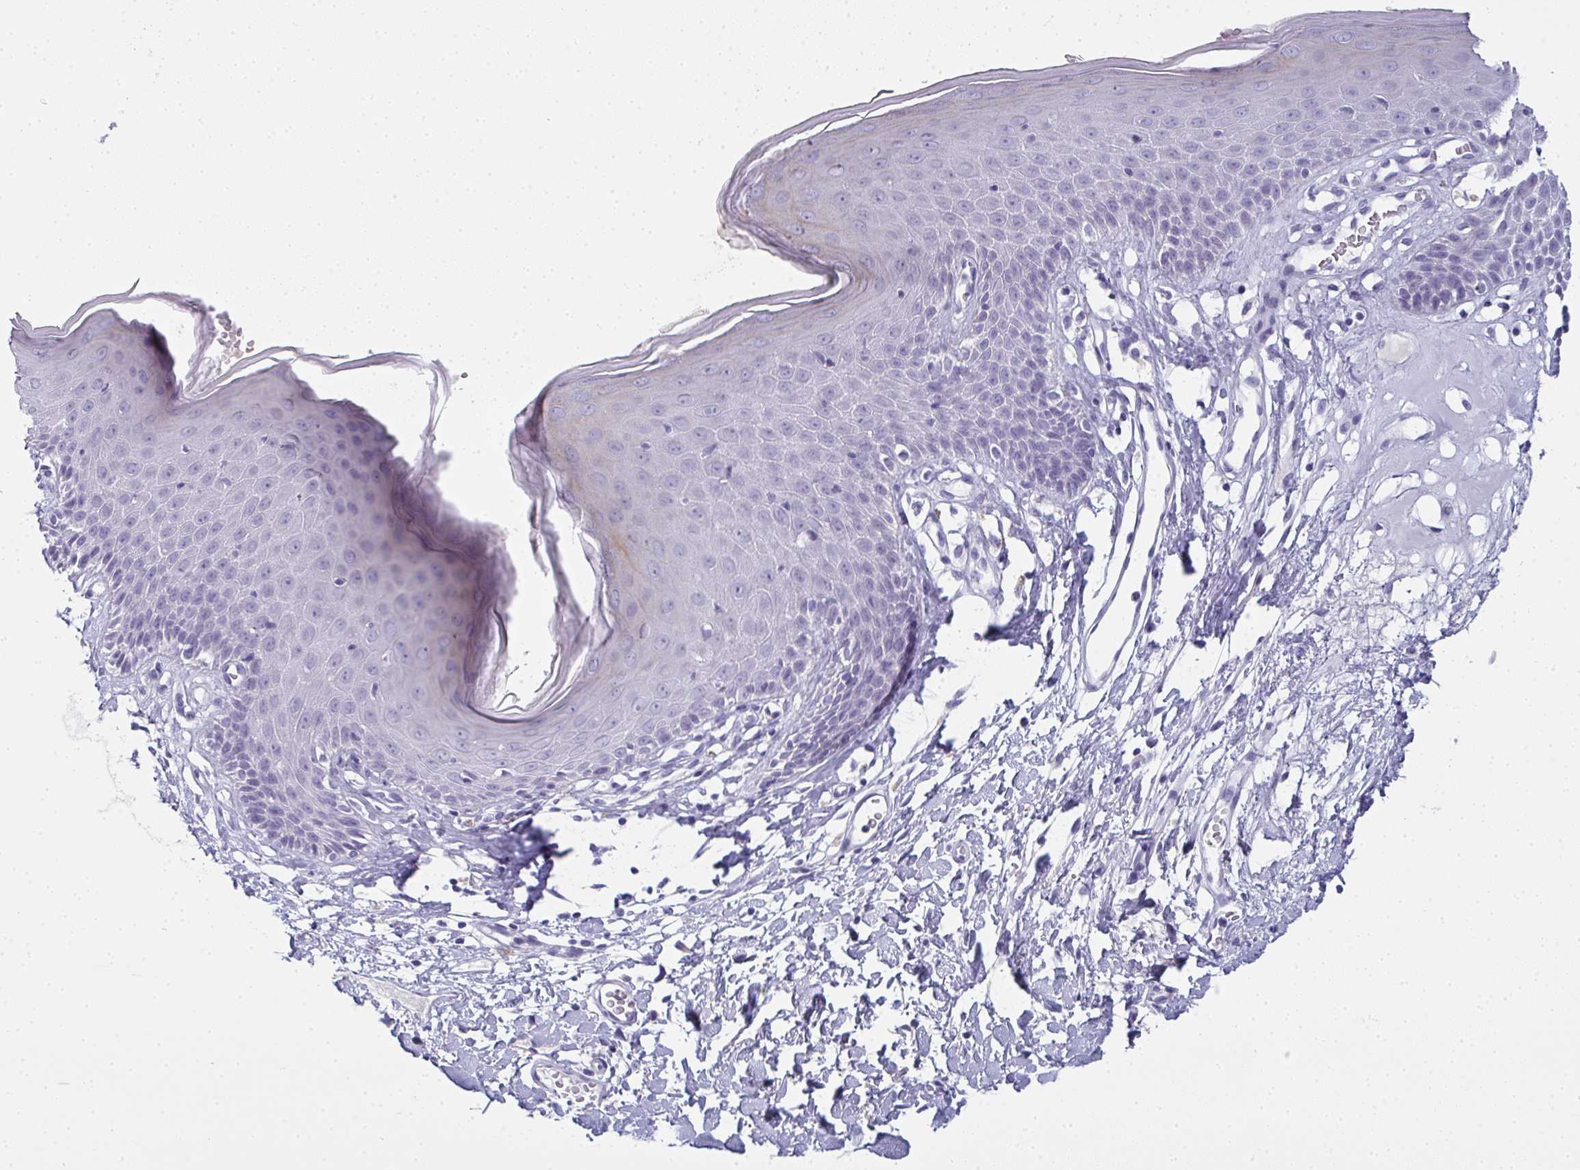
{"staining": {"intensity": "negative", "quantity": "none", "location": "none"}, "tissue": "skin", "cell_type": "Epidermal cells", "image_type": "normal", "snomed": [{"axis": "morphology", "description": "Normal tissue, NOS"}, {"axis": "topography", "description": "Vulva"}], "caption": "DAB immunohistochemical staining of normal human skin shows no significant expression in epidermal cells.", "gene": "SLC36A2", "patient": {"sex": "female", "age": 68}}